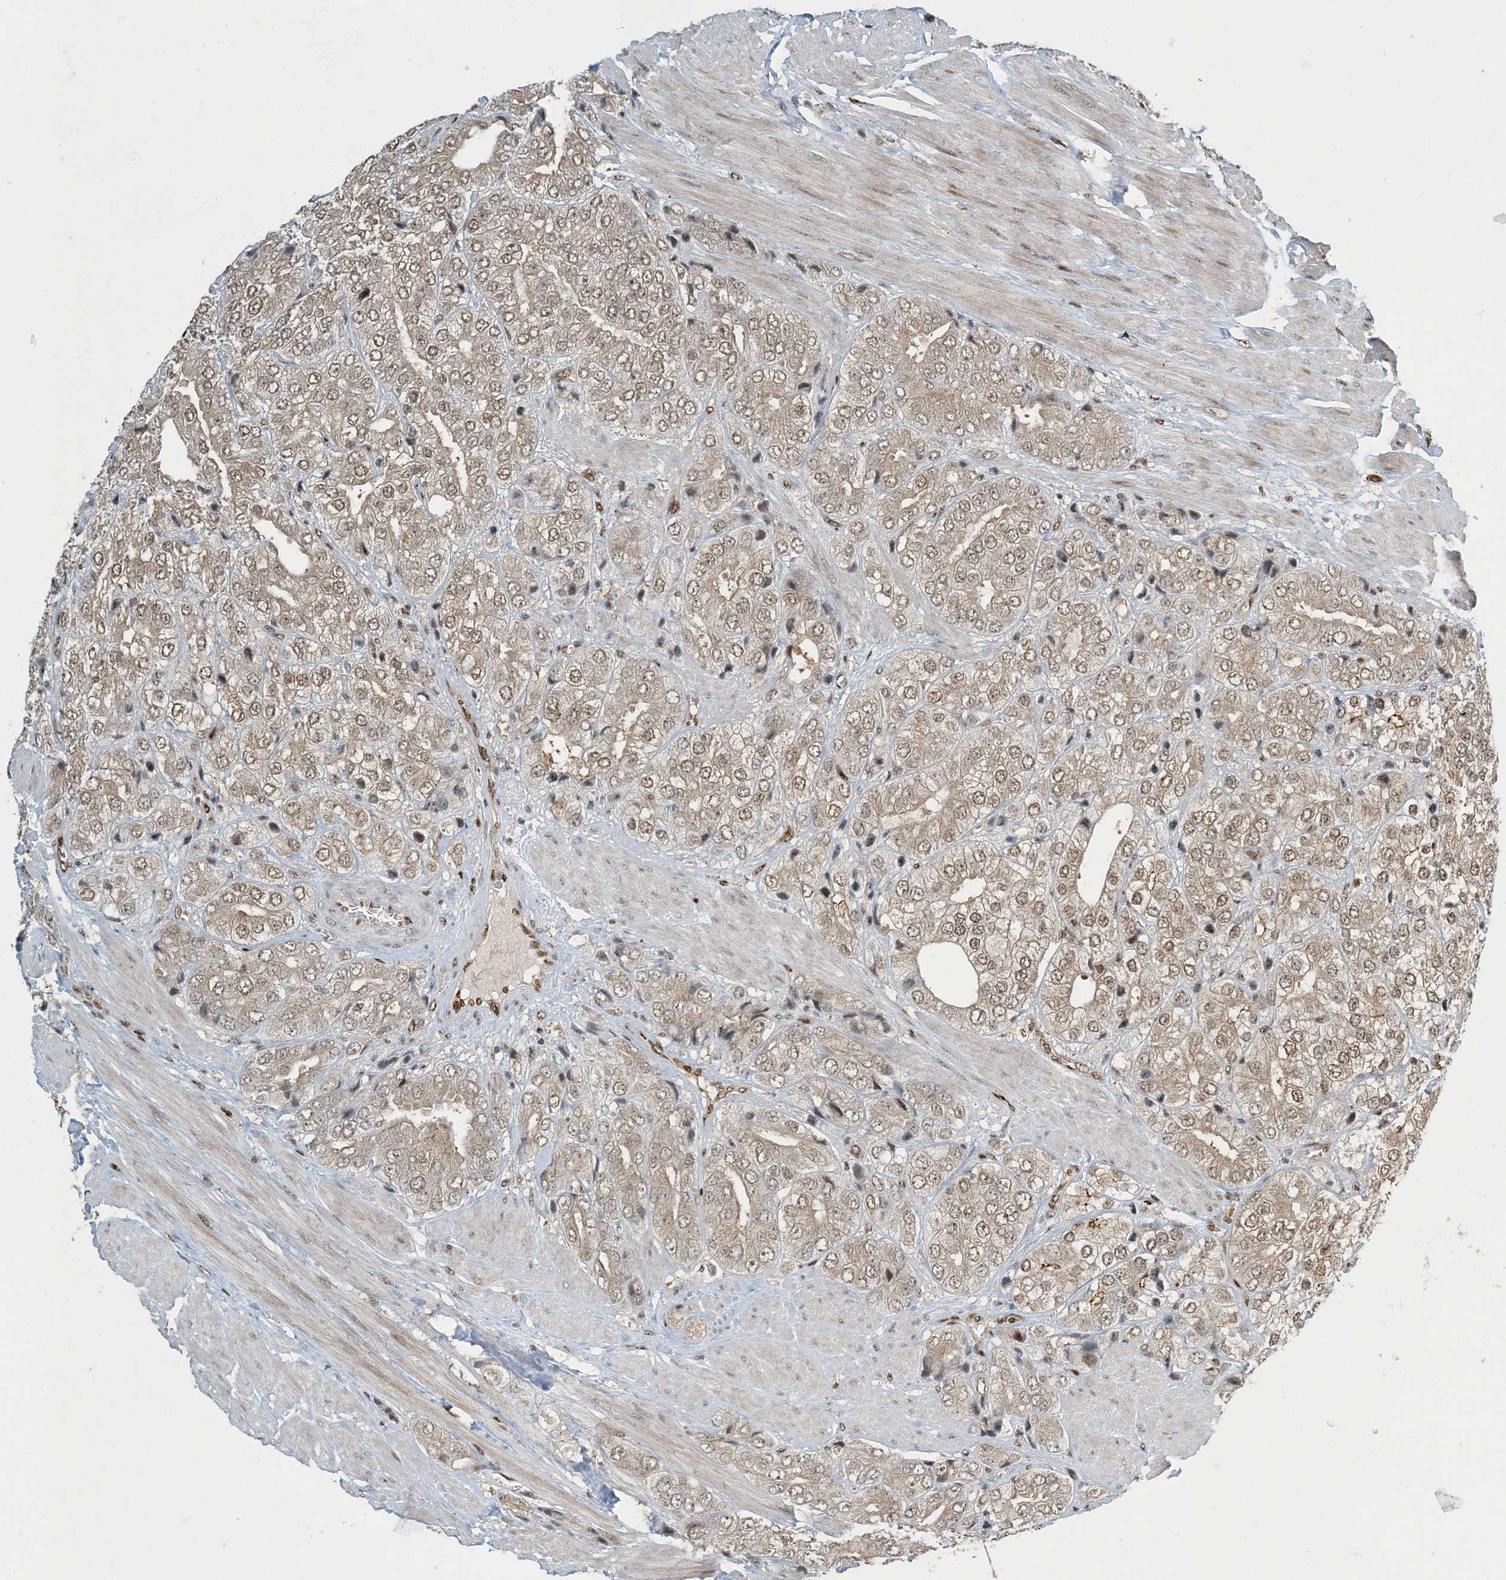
{"staining": {"intensity": "moderate", "quantity": ">75%", "location": "cytoplasmic/membranous,nuclear"}, "tissue": "prostate cancer", "cell_type": "Tumor cells", "image_type": "cancer", "snomed": [{"axis": "morphology", "description": "Adenocarcinoma, High grade"}, {"axis": "topography", "description": "Prostate"}], "caption": "Protein staining of high-grade adenocarcinoma (prostate) tissue displays moderate cytoplasmic/membranous and nuclear expression in approximately >75% of tumor cells. Nuclei are stained in blue.", "gene": "MBD1", "patient": {"sex": "male", "age": 50}}